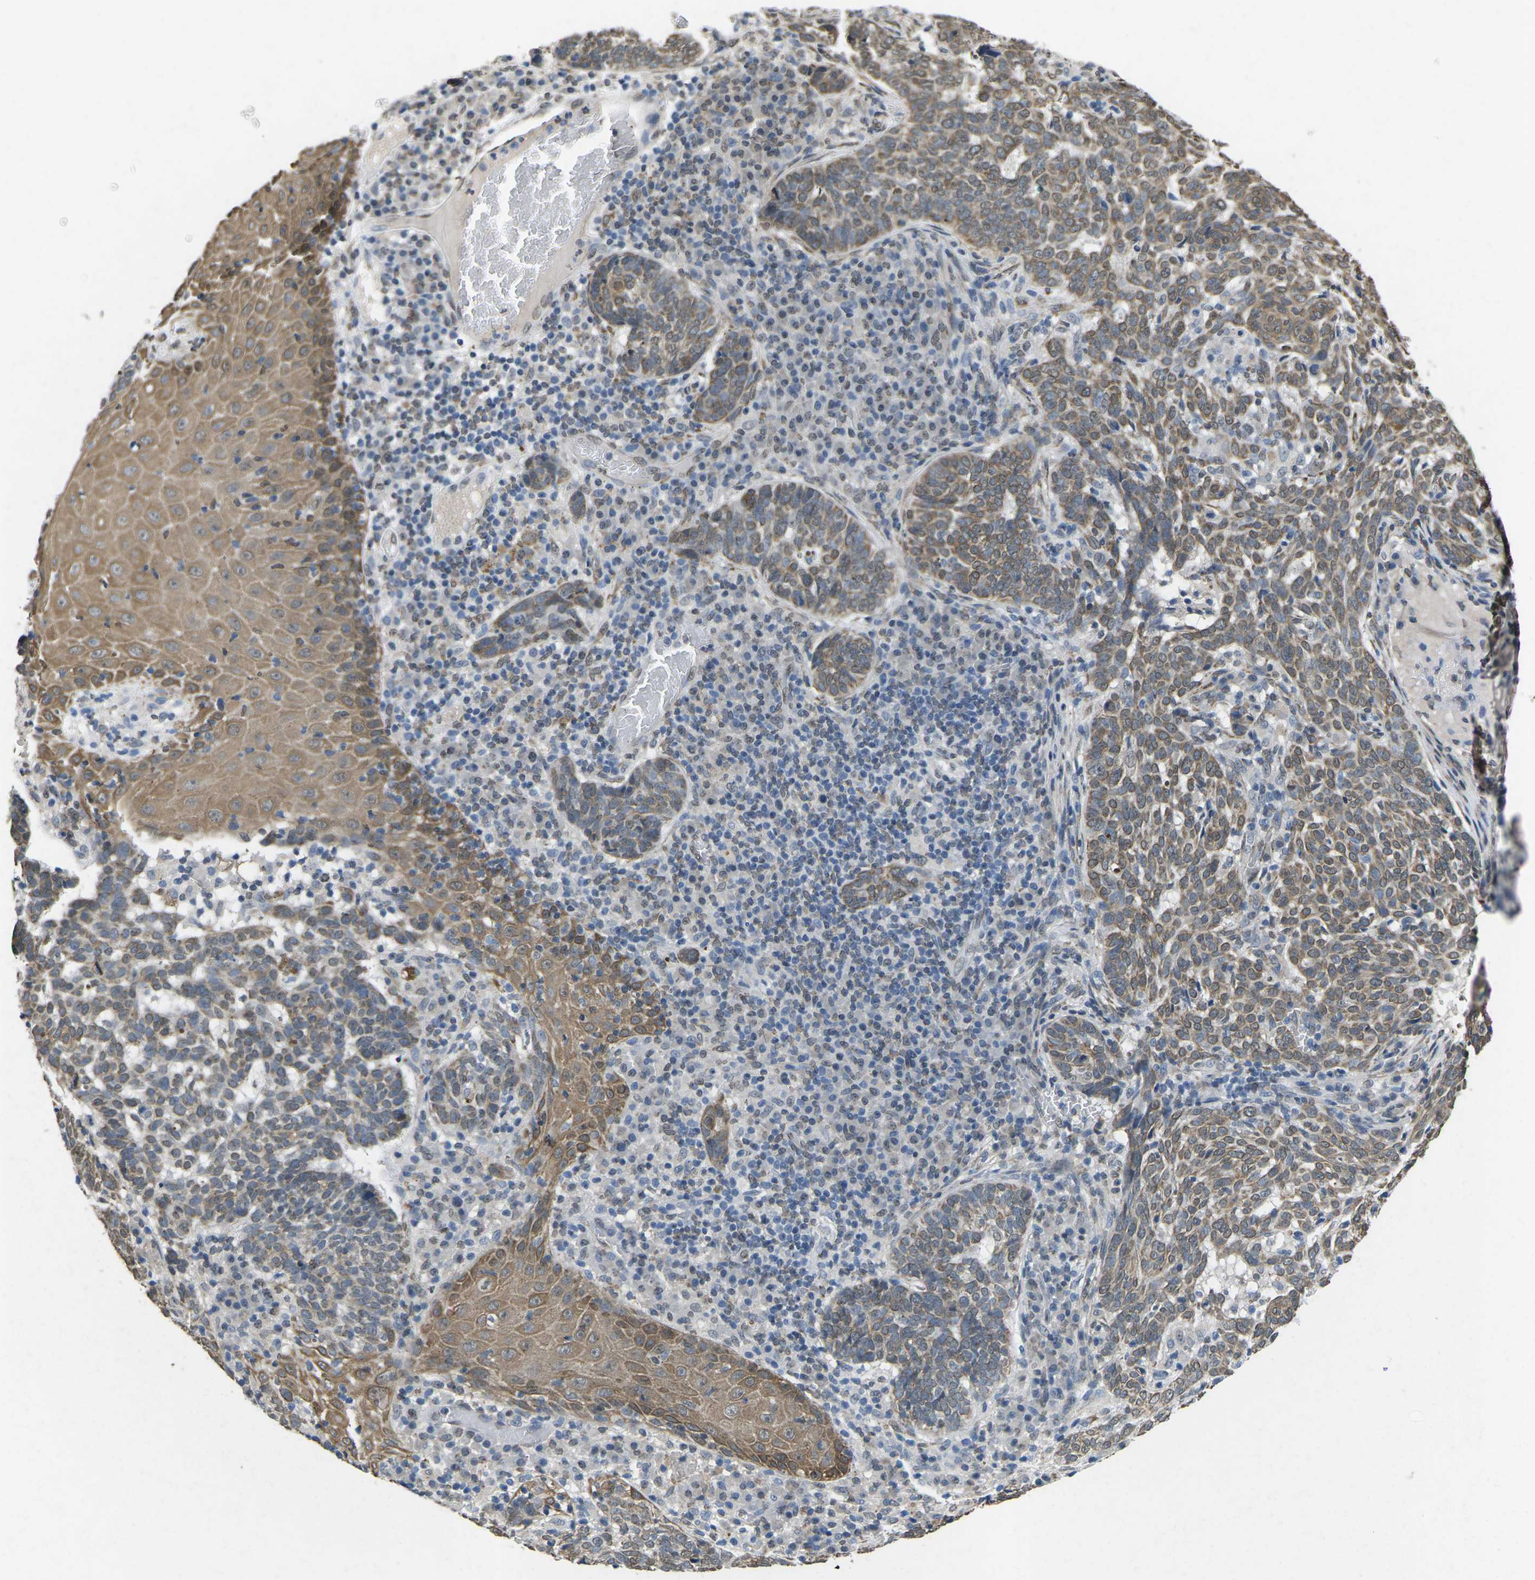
{"staining": {"intensity": "moderate", "quantity": "25%-75%", "location": "cytoplasmic/membranous"}, "tissue": "skin cancer", "cell_type": "Tumor cells", "image_type": "cancer", "snomed": [{"axis": "morphology", "description": "Basal cell carcinoma"}, {"axis": "topography", "description": "Skin"}], "caption": "A brown stain highlights moderate cytoplasmic/membranous expression of a protein in human skin cancer (basal cell carcinoma) tumor cells.", "gene": "SCNN1B", "patient": {"sex": "male", "age": 85}}